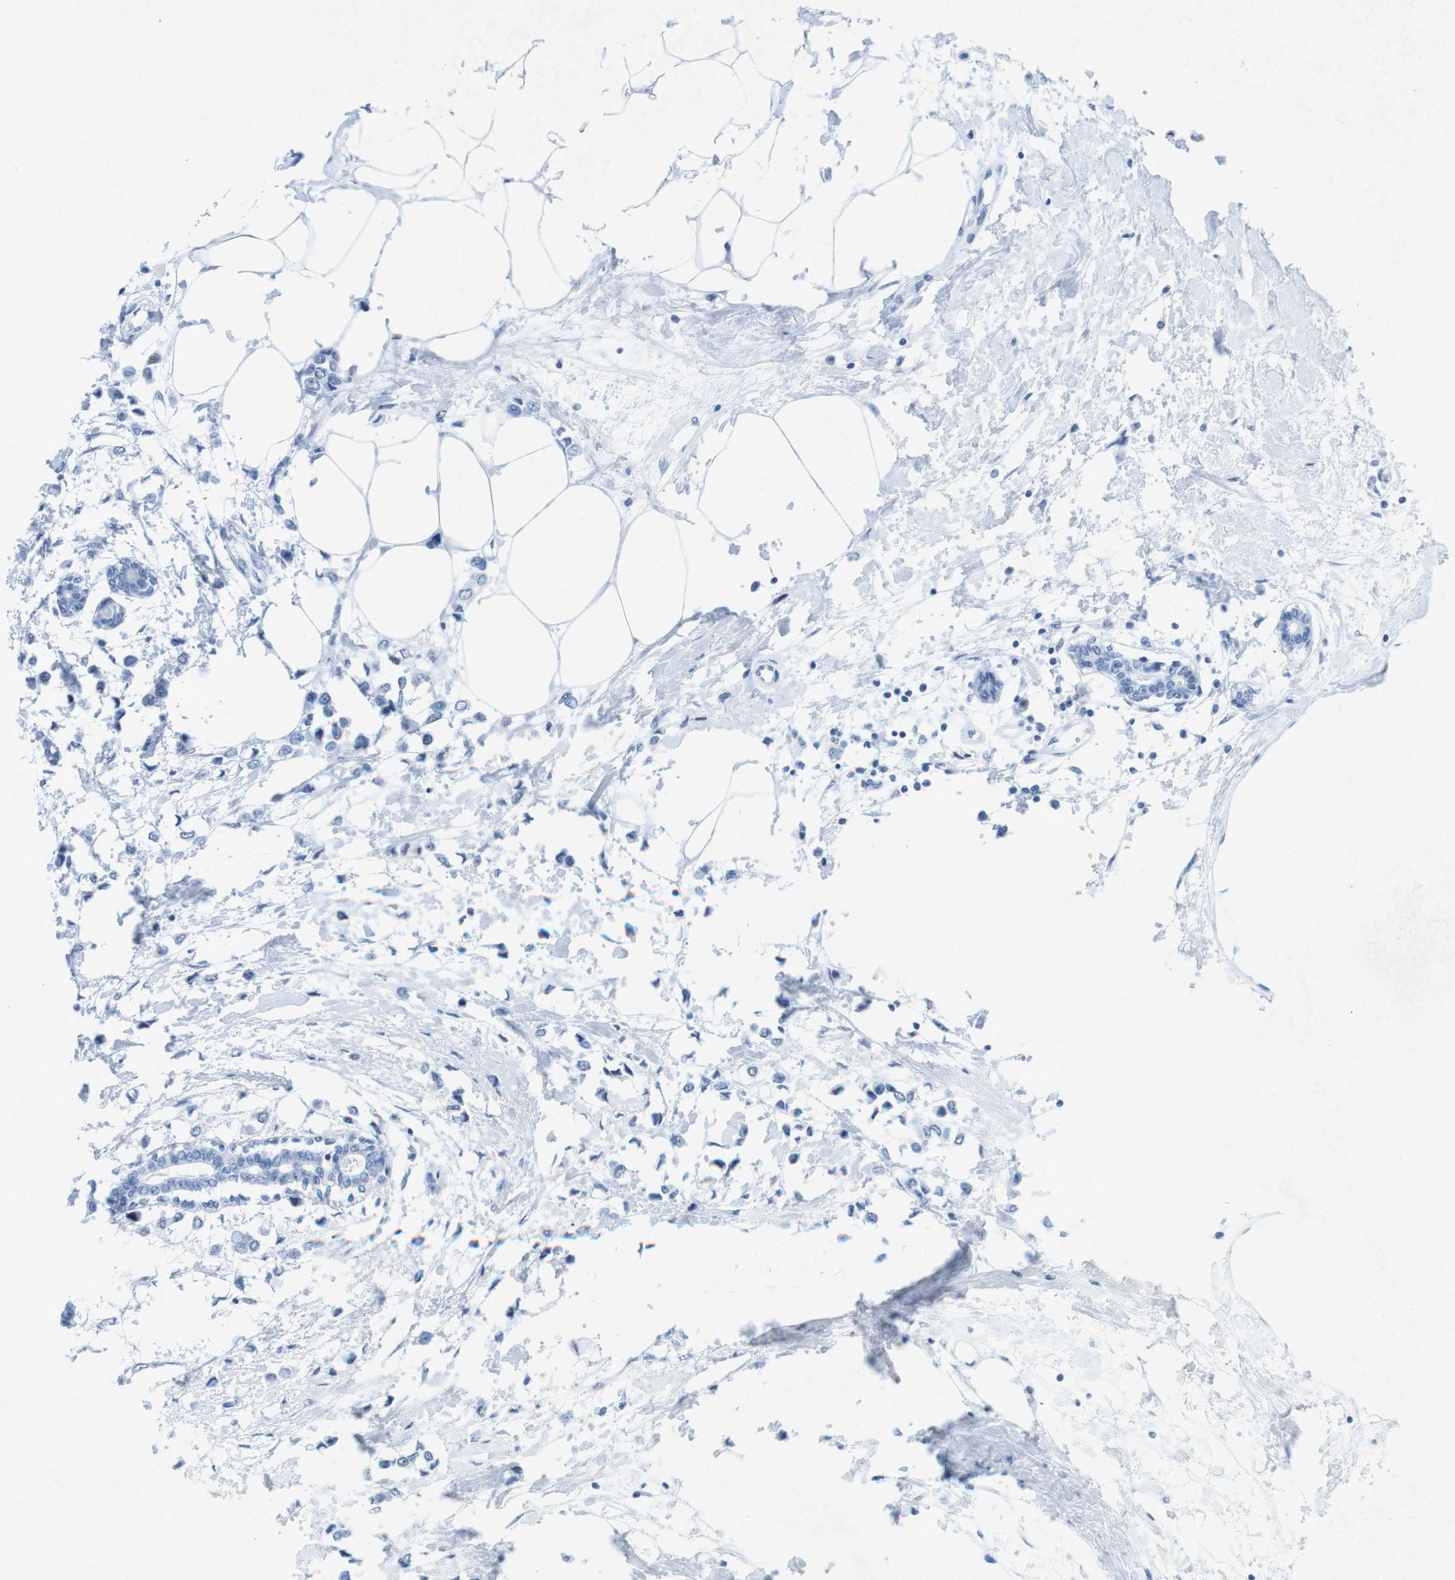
{"staining": {"intensity": "negative", "quantity": "none", "location": "none"}, "tissue": "breast cancer", "cell_type": "Tumor cells", "image_type": "cancer", "snomed": [{"axis": "morphology", "description": "Lobular carcinoma"}, {"axis": "topography", "description": "Breast"}], "caption": "IHC of breast cancer (lobular carcinoma) displays no staining in tumor cells.", "gene": "CTAG1B", "patient": {"sex": "female", "age": 51}}